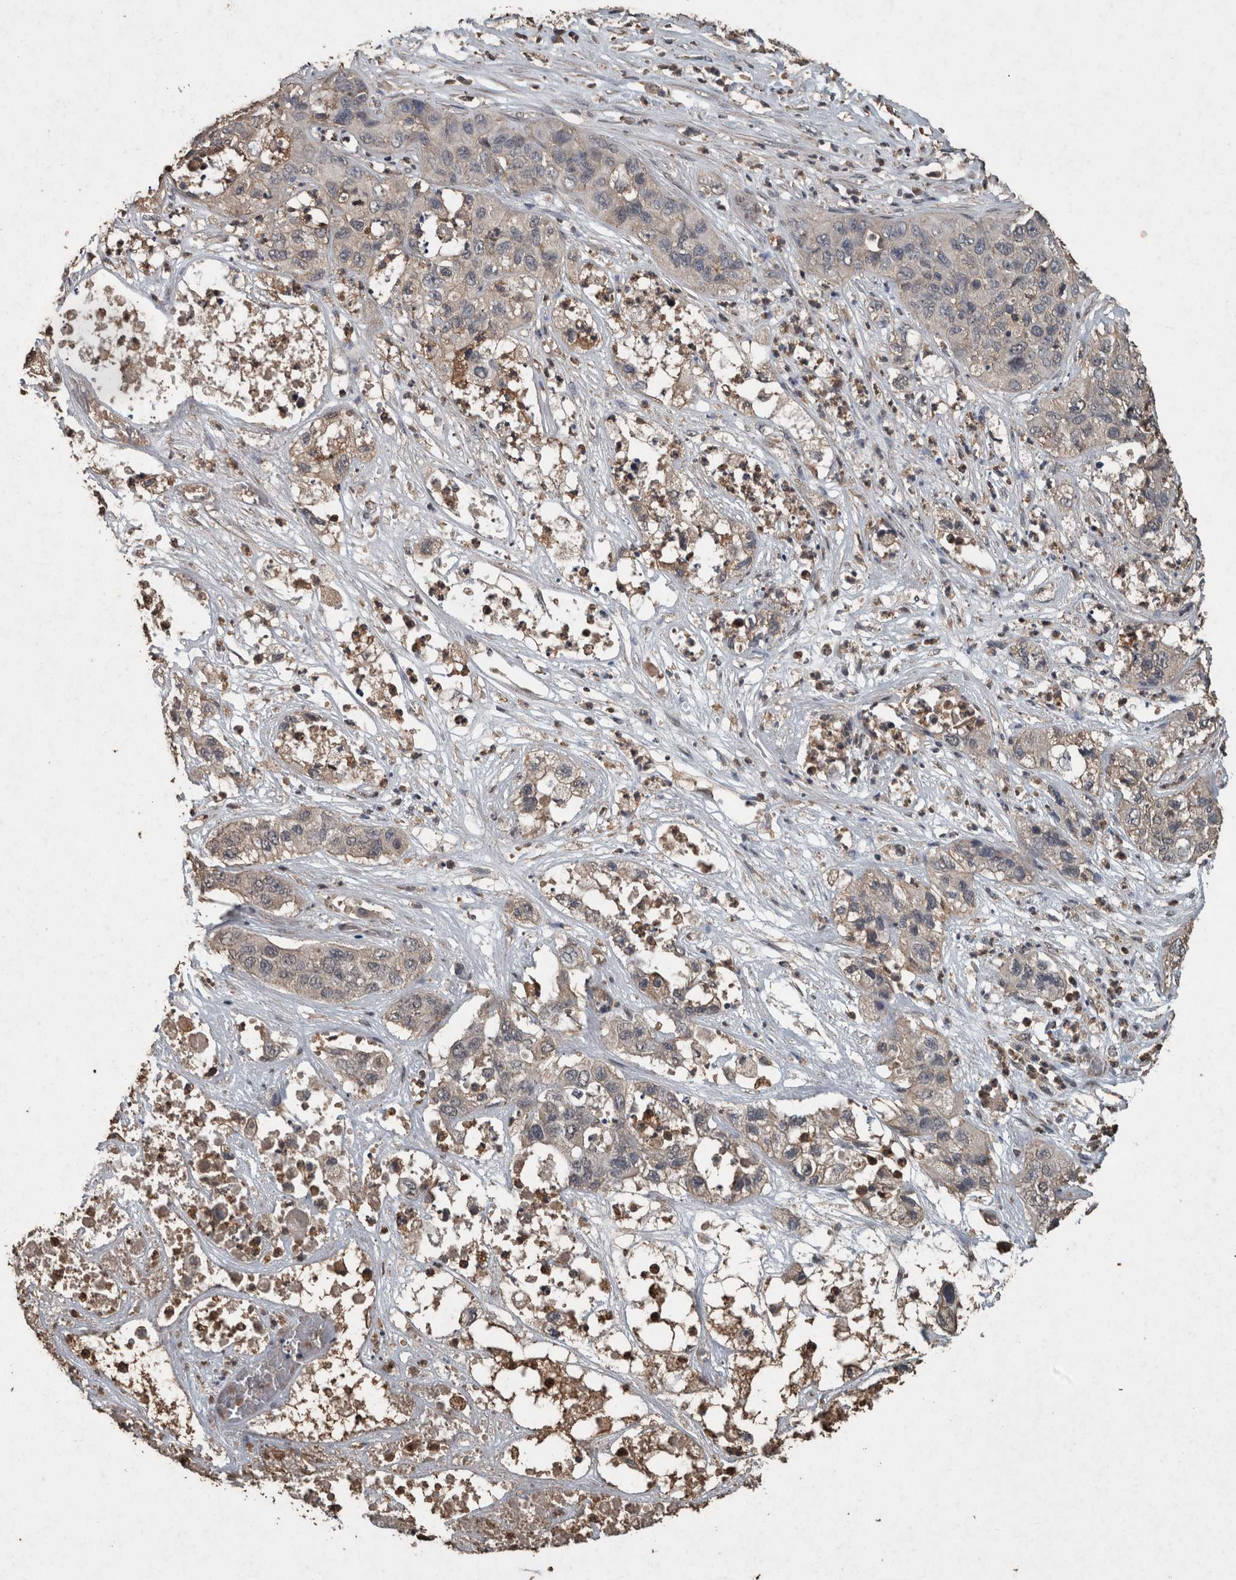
{"staining": {"intensity": "negative", "quantity": "none", "location": "none"}, "tissue": "pancreatic cancer", "cell_type": "Tumor cells", "image_type": "cancer", "snomed": [{"axis": "morphology", "description": "Adenocarcinoma, NOS"}, {"axis": "topography", "description": "Pancreas"}], "caption": "Histopathology image shows no significant protein positivity in tumor cells of pancreatic cancer (adenocarcinoma).", "gene": "FGFRL1", "patient": {"sex": "female", "age": 78}}